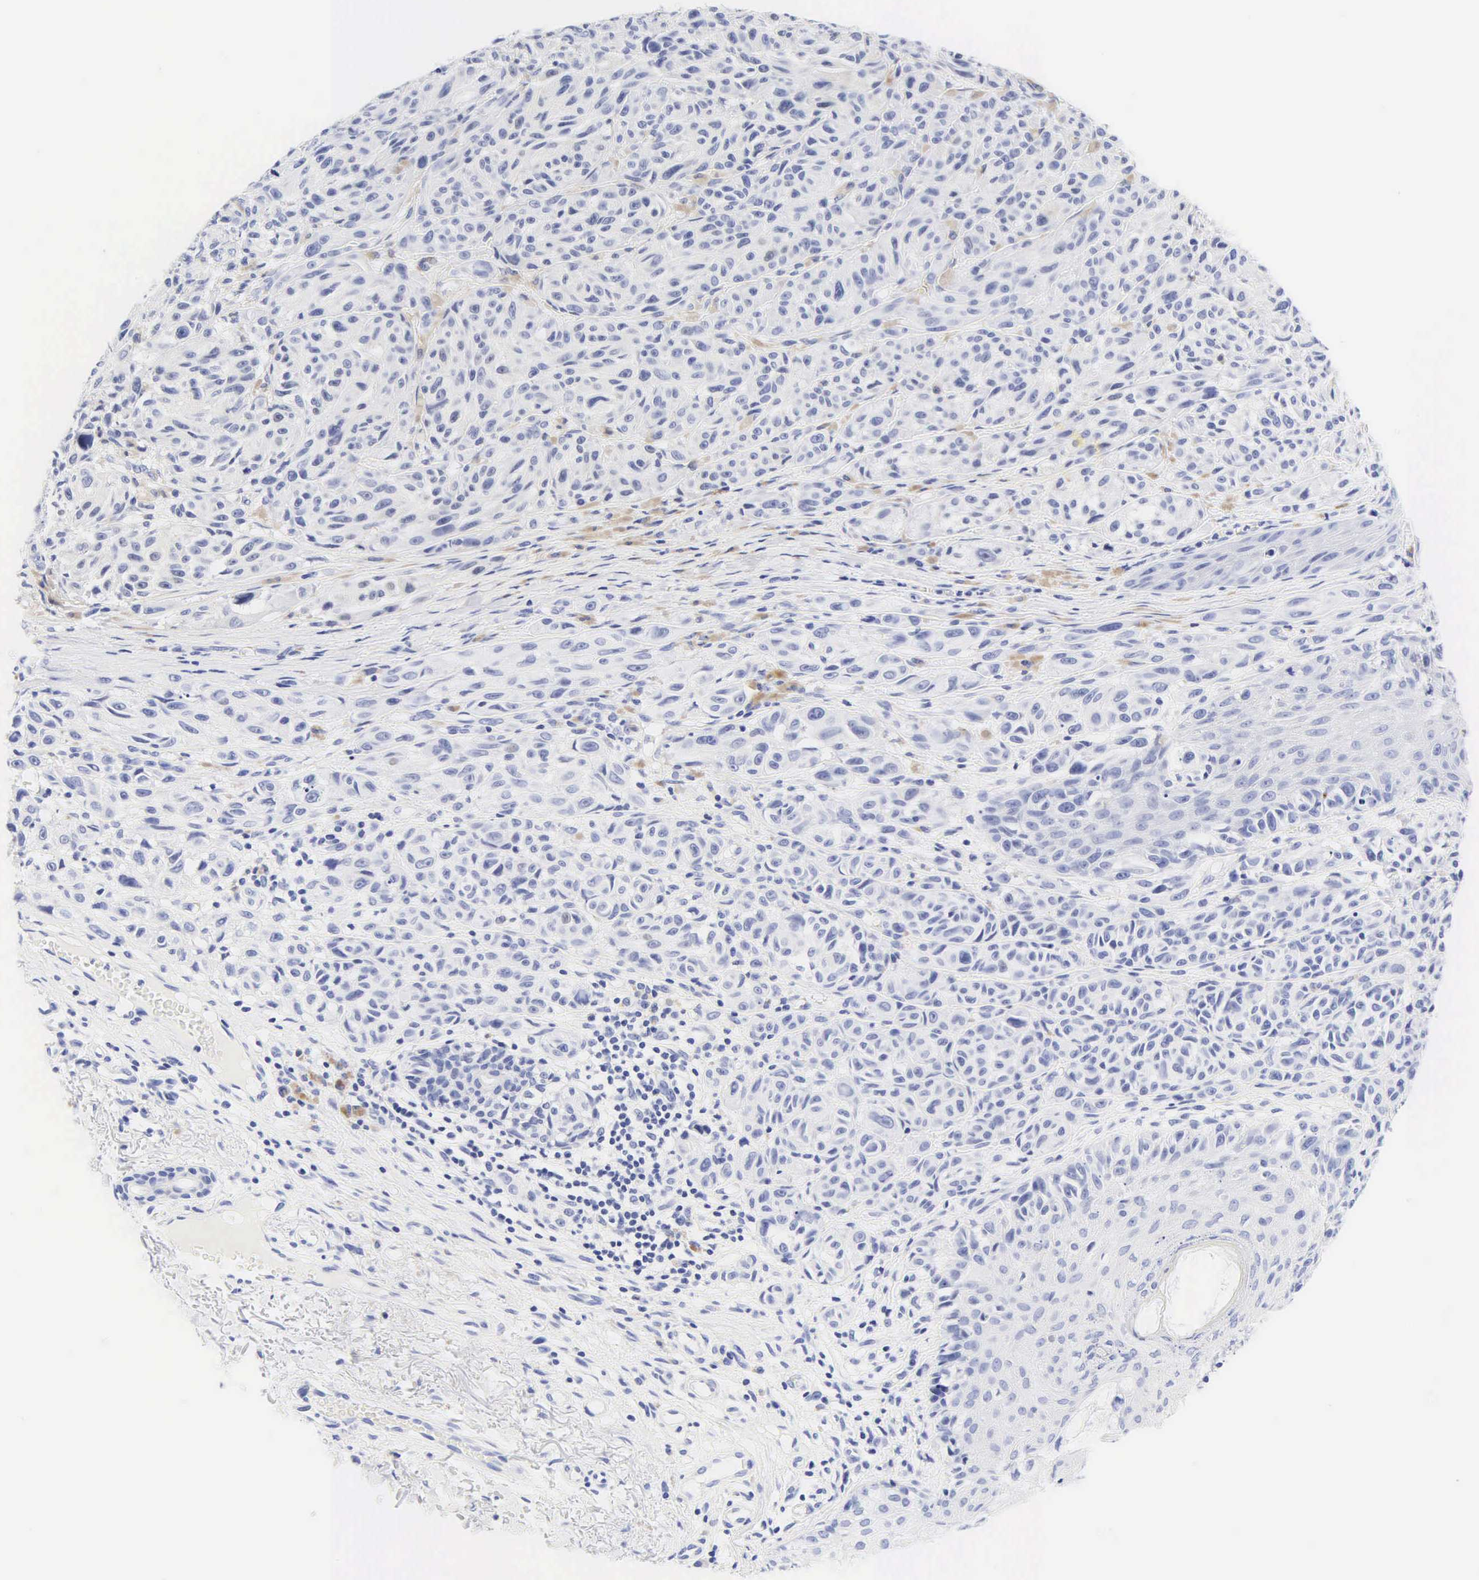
{"staining": {"intensity": "negative", "quantity": "none", "location": "none"}, "tissue": "melanoma", "cell_type": "Tumor cells", "image_type": "cancer", "snomed": [{"axis": "morphology", "description": "Malignant melanoma, NOS"}, {"axis": "topography", "description": "Skin"}], "caption": "Tumor cells show no significant protein staining in melanoma.", "gene": "DES", "patient": {"sex": "male", "age": 70}}